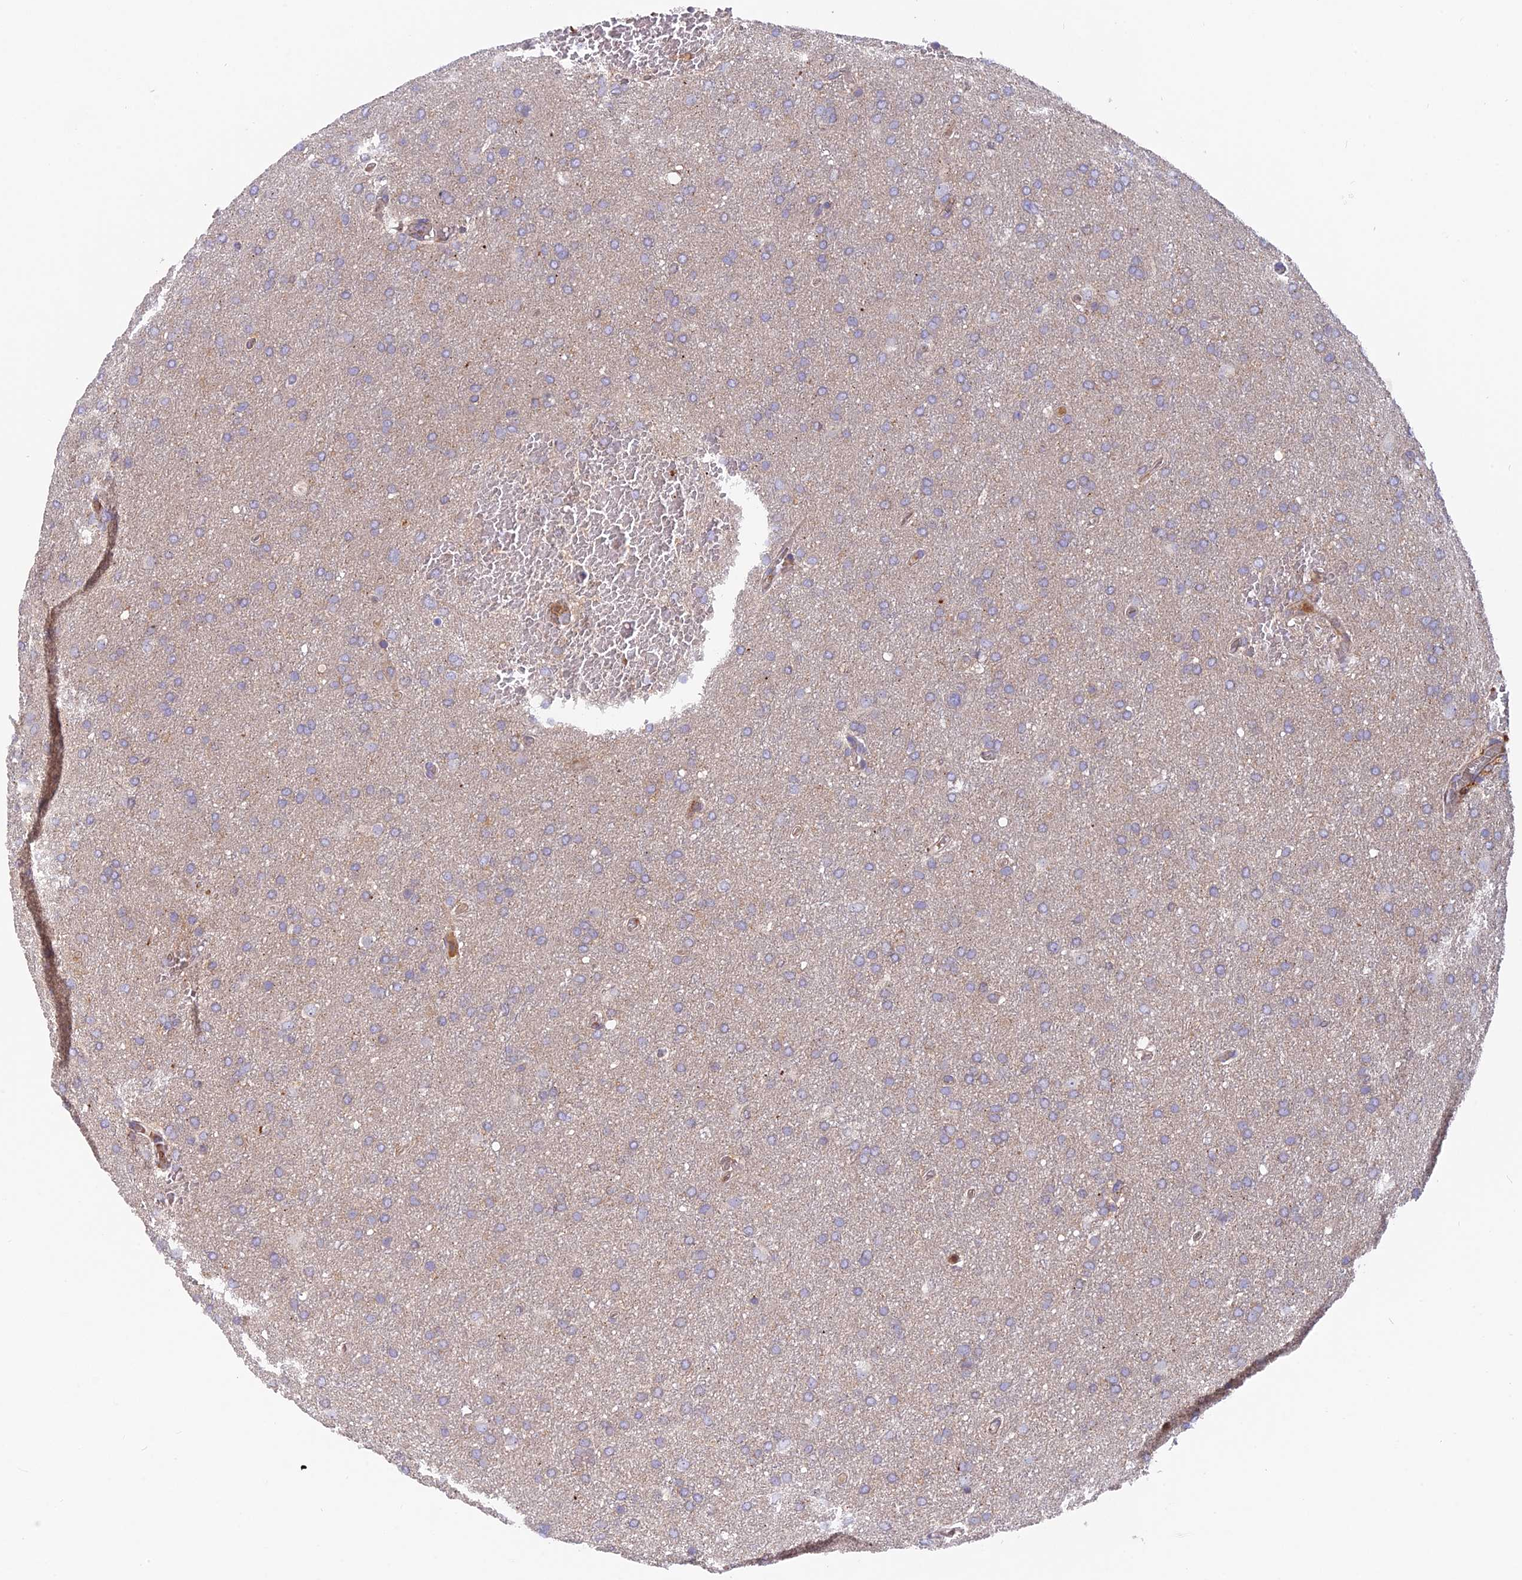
{"staining": {"intensity": "negative", "quantity": "none", "location": "none"}, "tissue": "glioma", "cell_type": "Tumor cells", "image_type": "cancer", "snomed": [{"axis": "morphology", "description": "Glioma, malignant, High grade"}, {"axis": "topography", "description": "Cerebral cortex"}], "caption": "Tumor cells show no significant staining in glioma.", "gene": "CPNE7", "patient": {"sex": "female", "age": 36}}